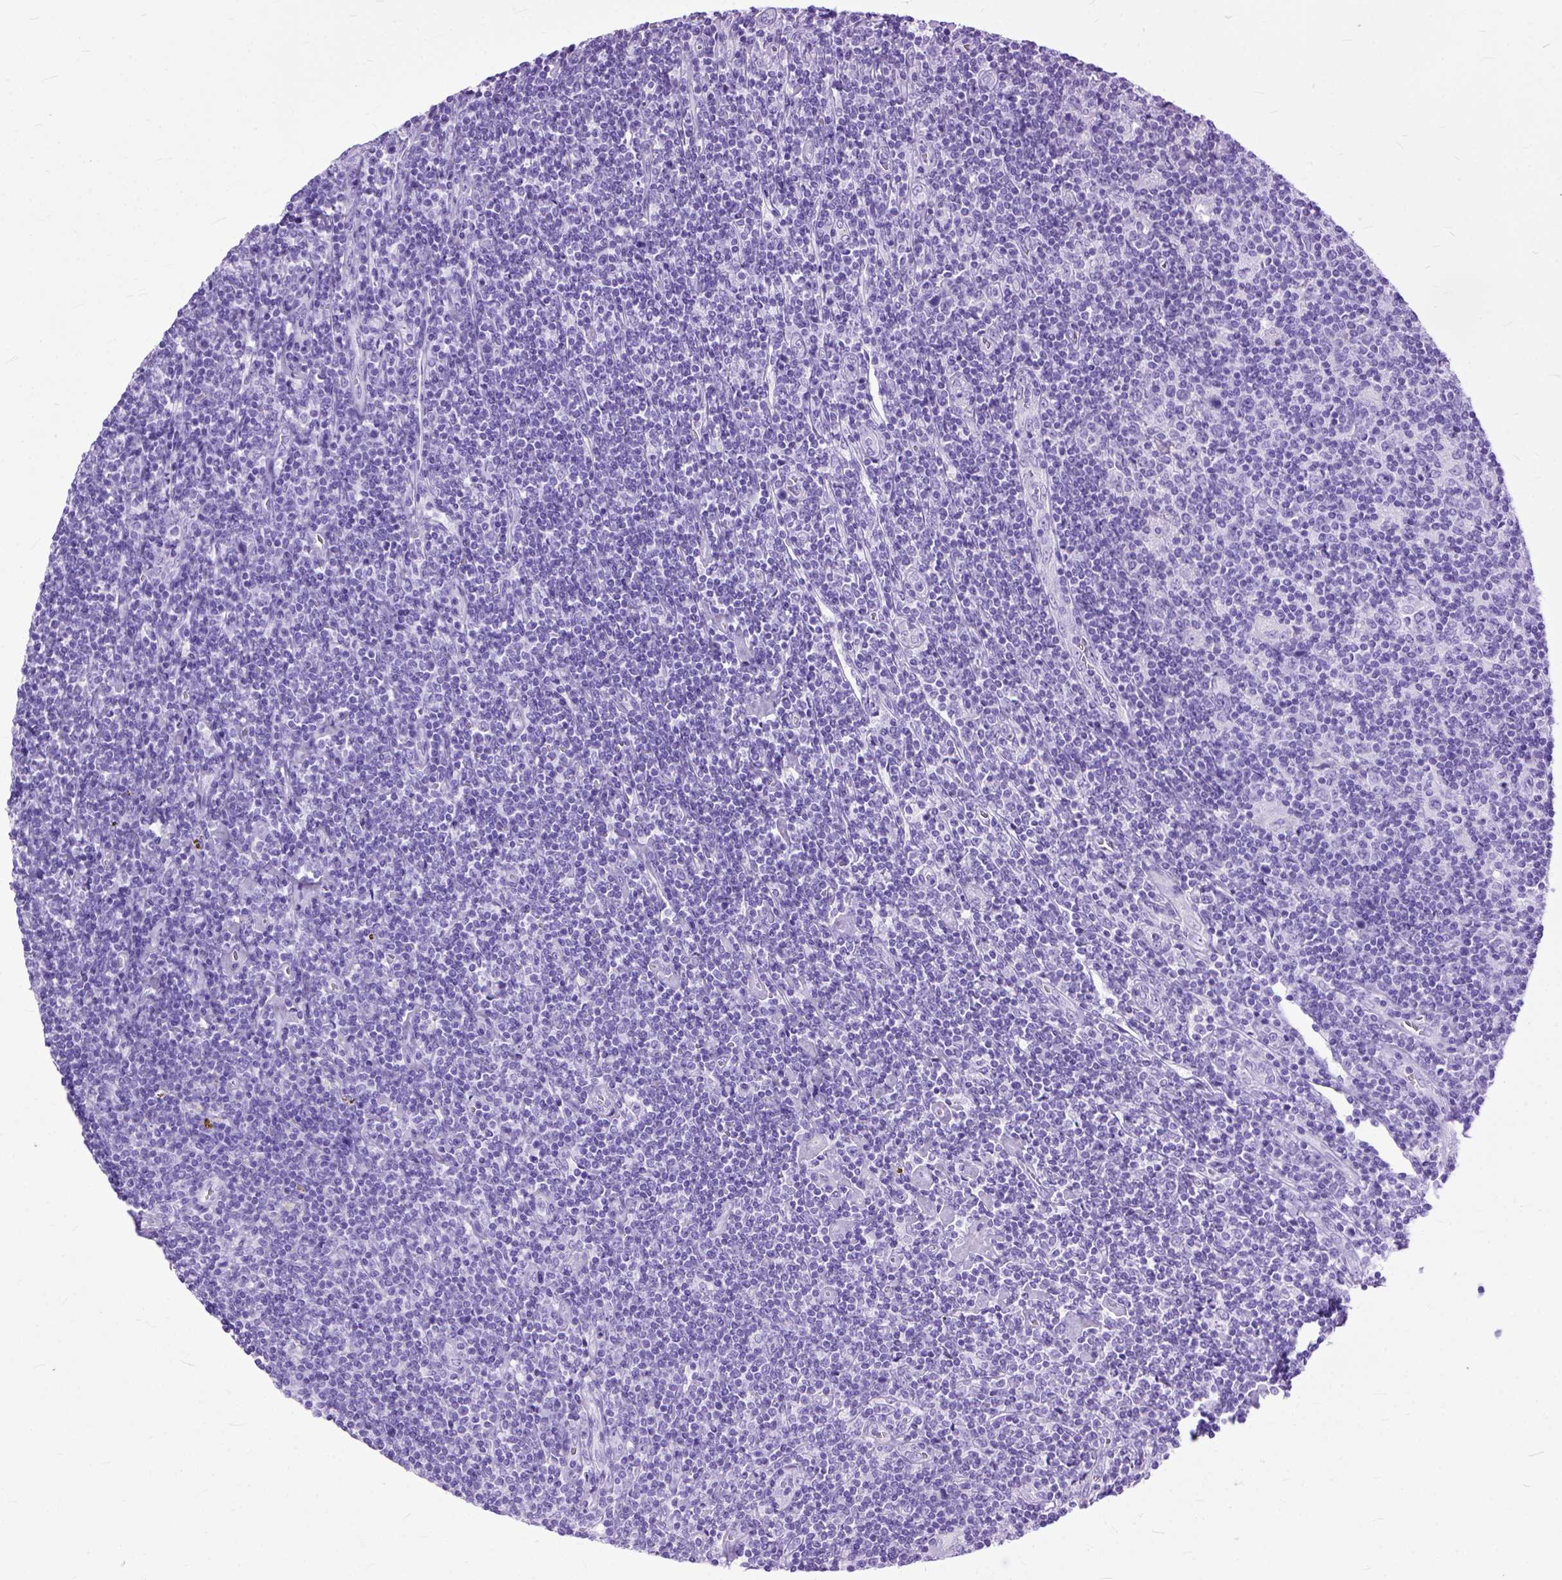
{"staining": {"intensity": "negative", "quantity": "none", "location": "none"}, "tissue": "lymphoma", "cell_type": "Tumor cells", "image_type": "cancer", "snomed": [{"axis": "morphology", "description": "Hodgkin's disease, NOS"}, {"axis": "topography", "description": "Lymph node"}], "caption": "Image shows no protein staining in tumor cells of lymphoma tissue.", "gene": "GNGT1", "patient": {"sex": "male", "age": 40}}